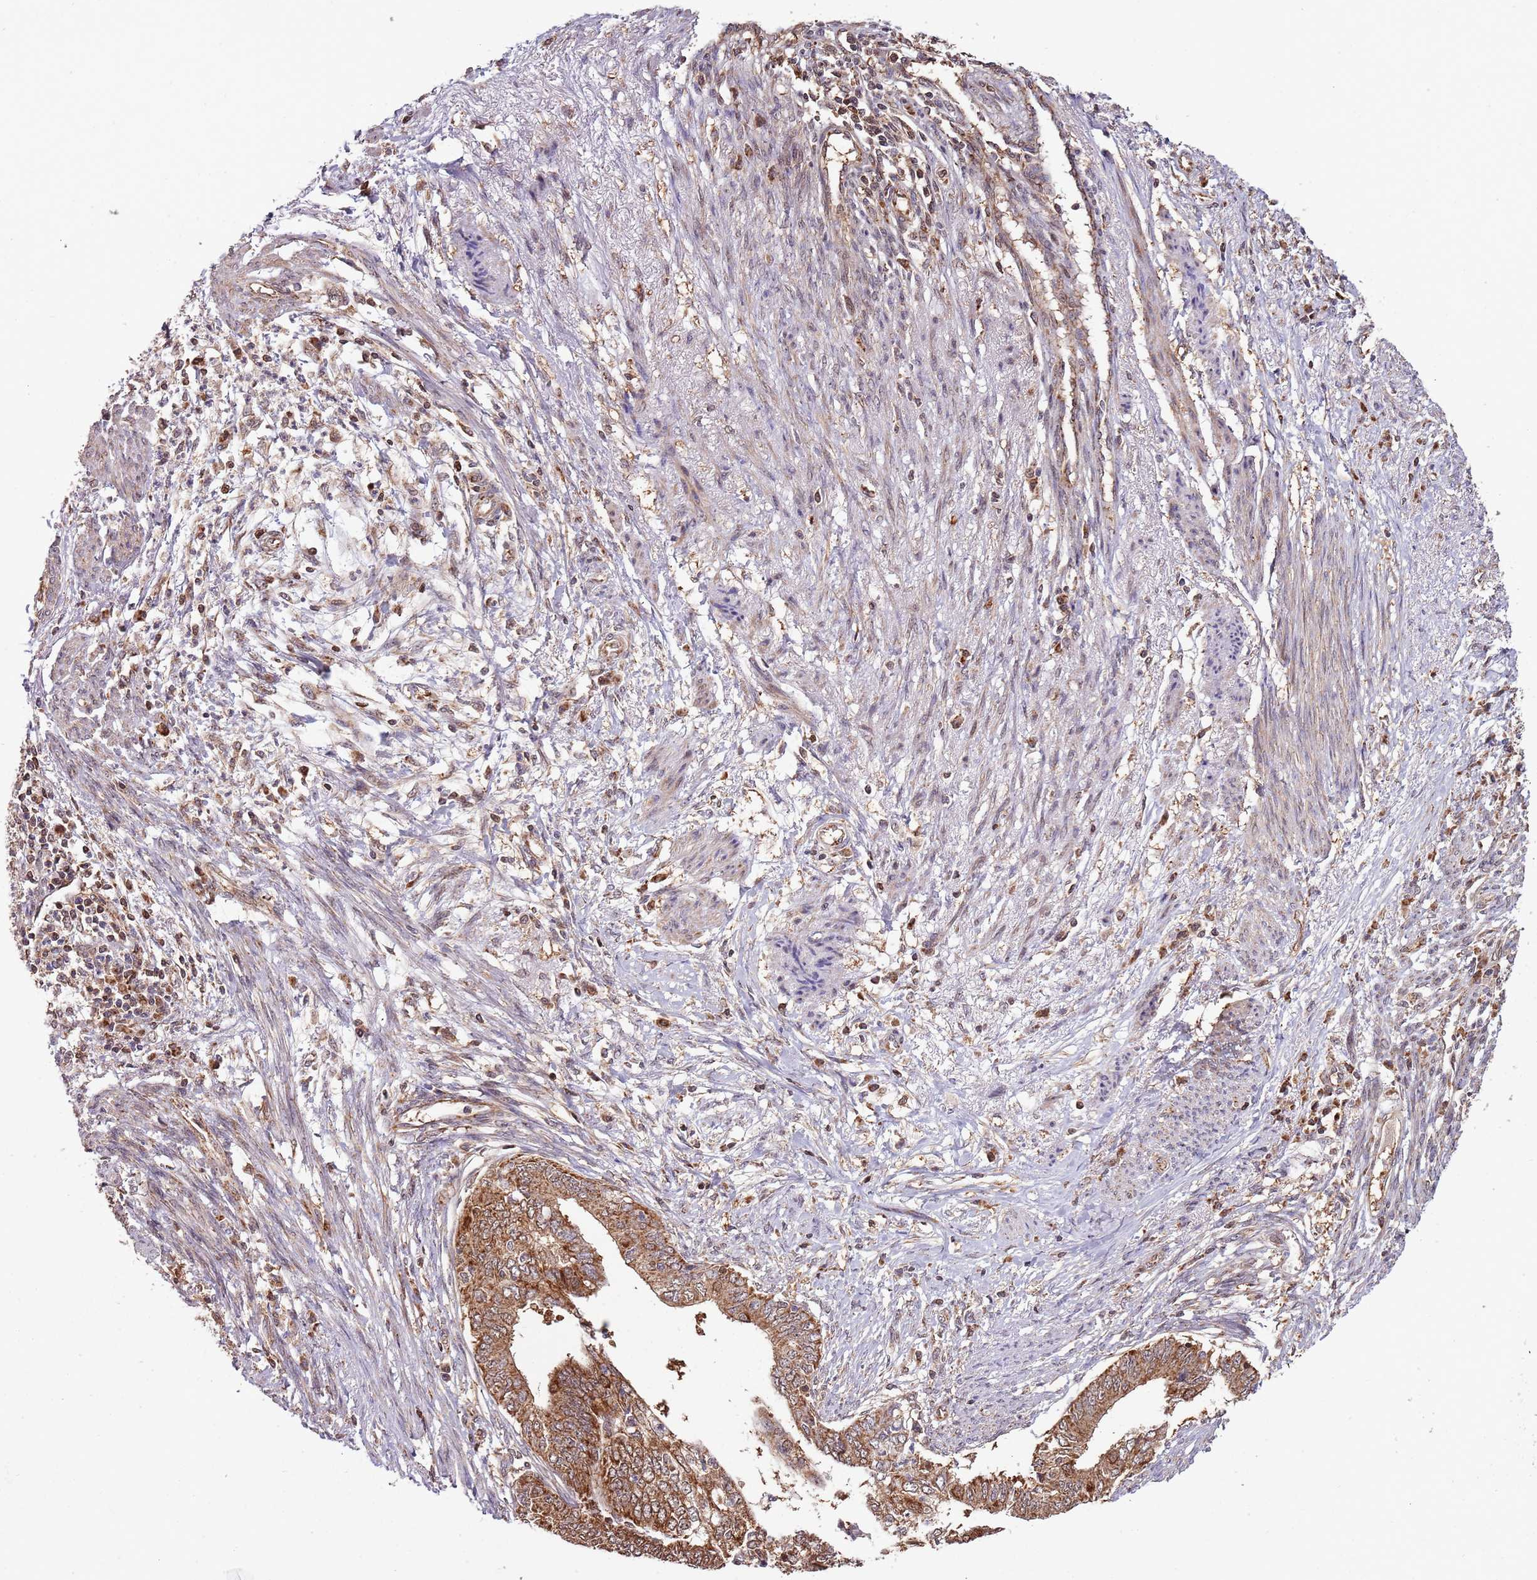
{"staining": {"intensity": "strong", "quantity": ">75%", "location": "cytoplasmic/membranous"}, "tissue": "endometrial cancer", "cell_type": "Tumor cells", "image_type": "cancer", "snomed": [{"axis": "morphology", "description": "Adenocarcinoma, NOS"}, {"axis": "topography", "description": "Endometrium"}], "caption": "IHC (DAB) staining of adenocarcinoma (endometrial) shows strong cytoplasmic/membranous protein positivity in approximately >75% of tumor cells.", "gene": "IL17RD", "patient": {"sex": "female", "age": 68}}